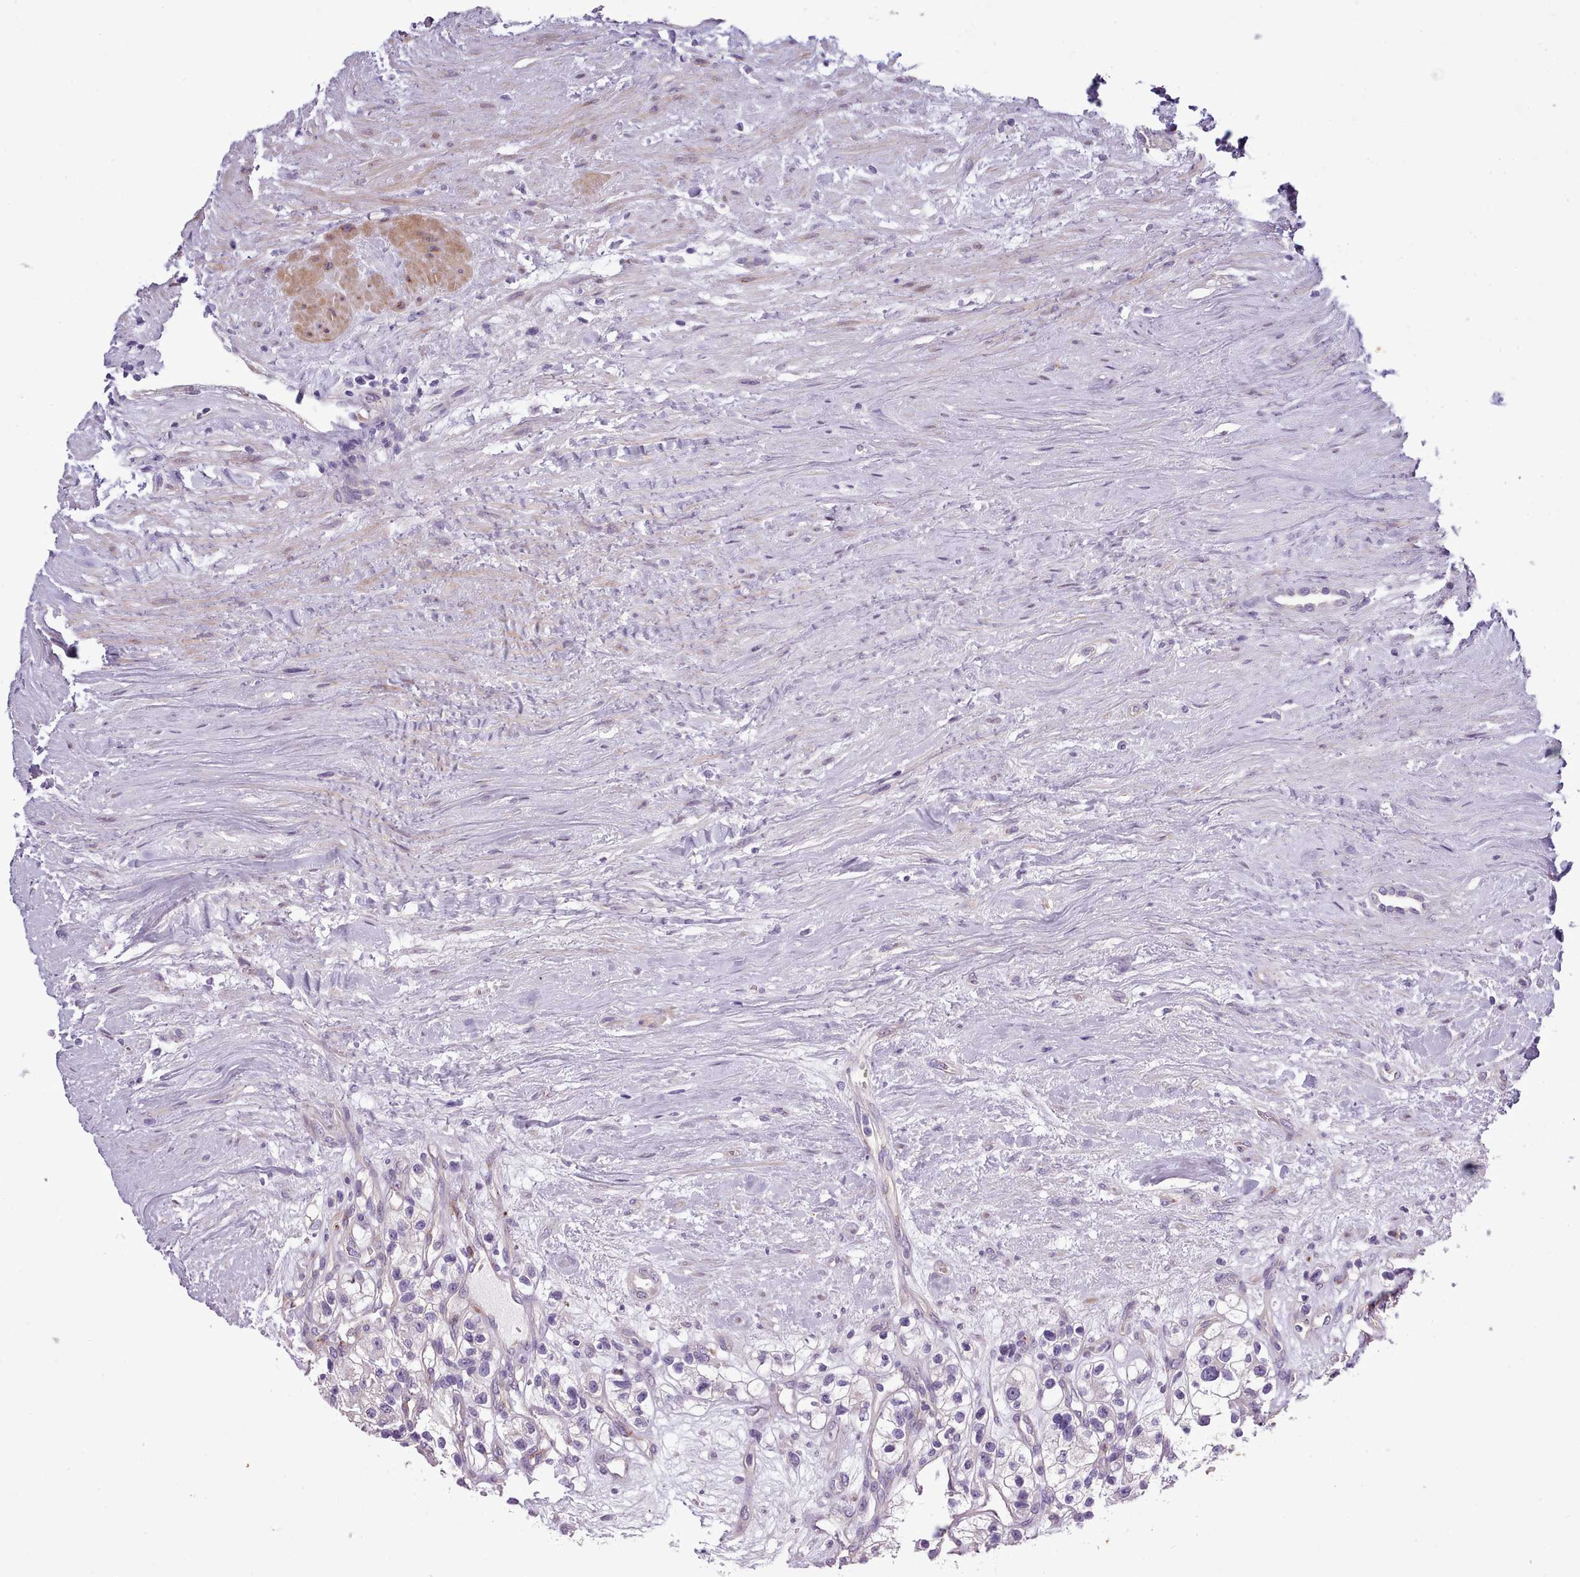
{"staining": {"intensity": "negative", "quantity": "none", "location": "none"}, "tissue": "renal cancer", "cell_type": "Tumor cells", "image_type": "cancer", "snomed": [{"axis": "morphology", "description": "Adenocarcinoma, NOS"}, {"axis": "topography", "description": "Kidney"}], "caption": "Histopathology image shows no significant protein expression in tumor cells of renal cancer (adenocarcinoma). Nuclei are stained in blue.", "gene": "SETX", "patient": {"sex": "female", "age": 57}}